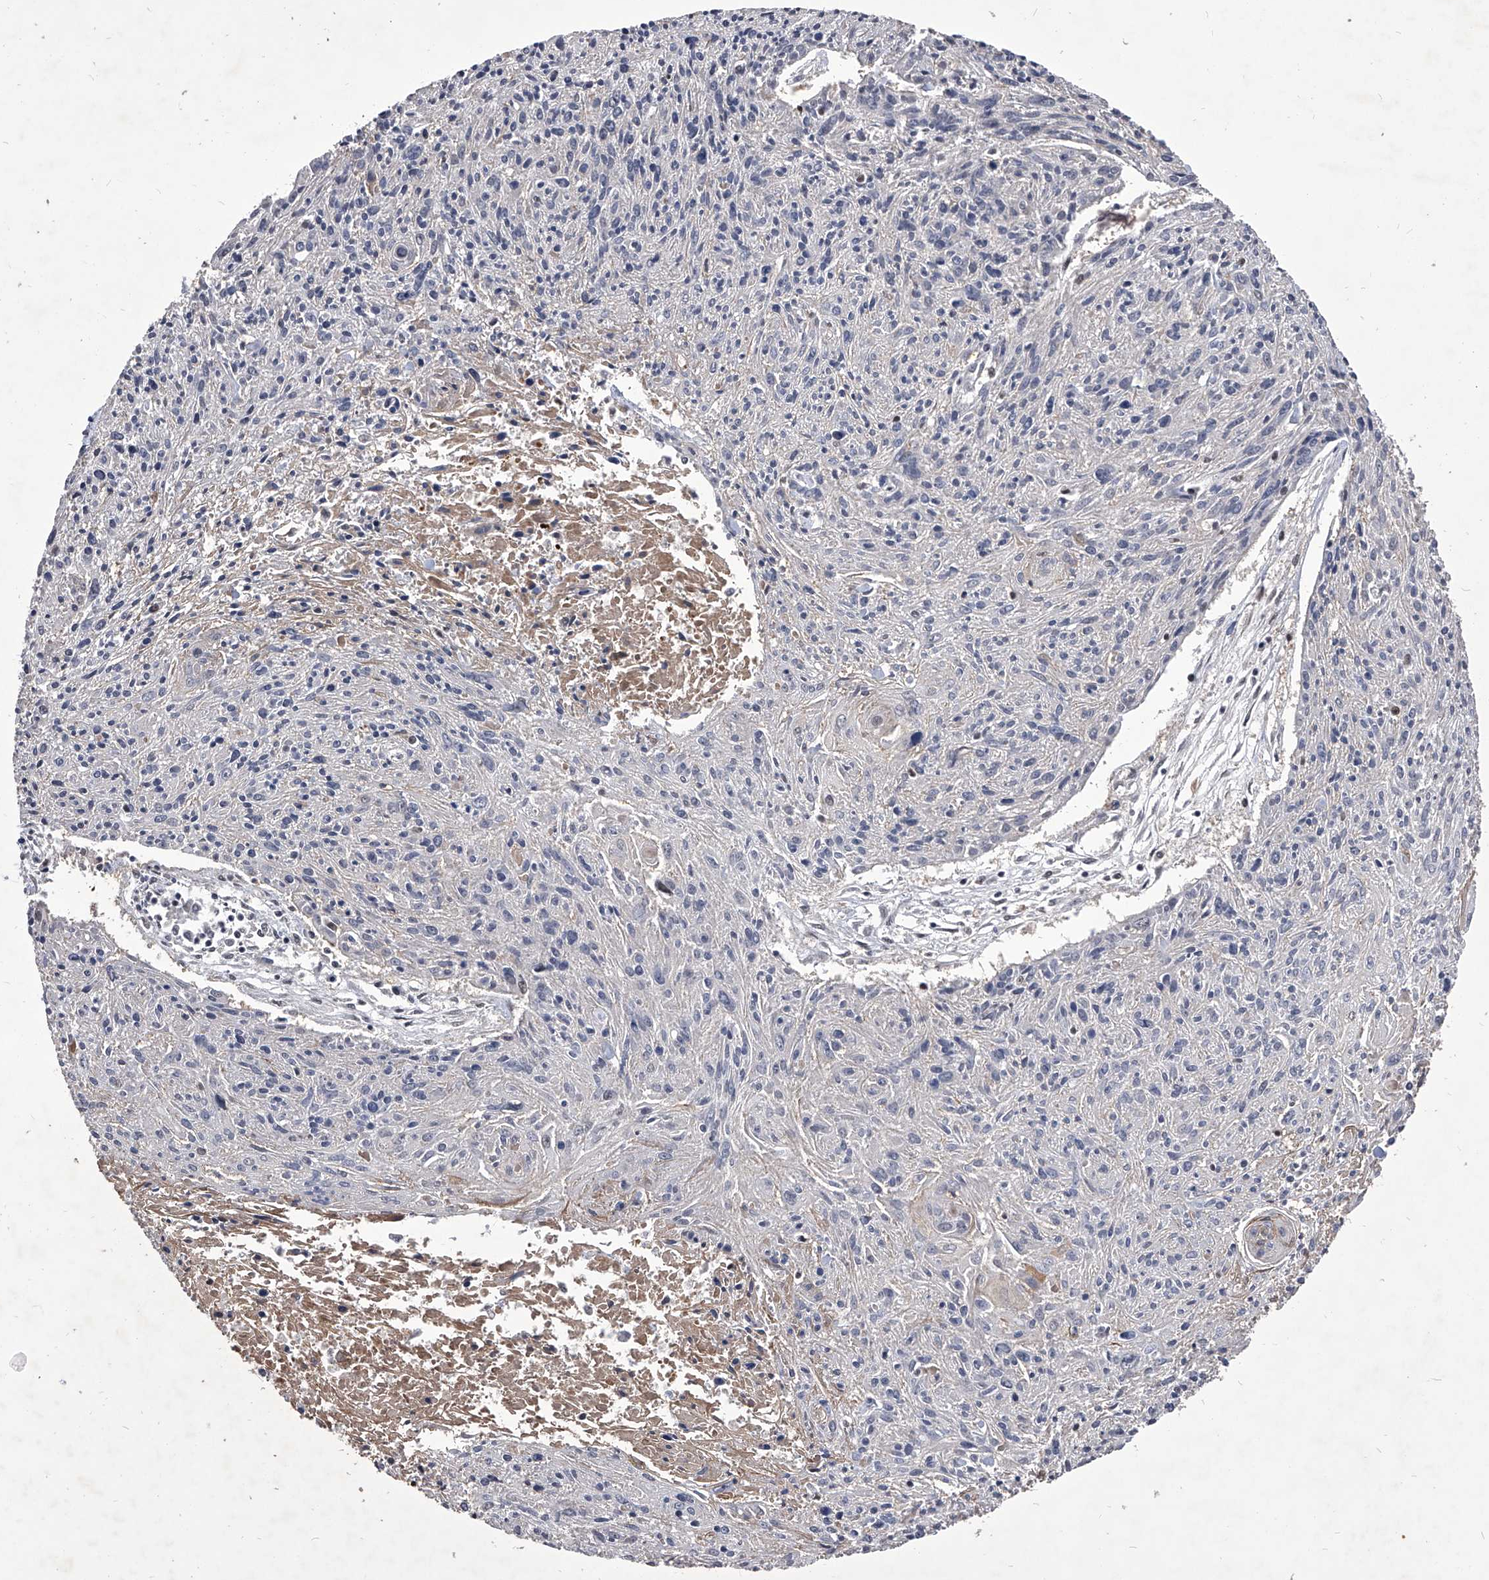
{"staining": {"intensity": "negative", "quantity": "none", "location": "none"}, "tissue": "cervical cancer", "cell_type": "Tumor cells", "image_type": "cancer", "snomed": [{"axis": "morphology", "description": "Squamous cell carcinoma, NOS"}, {"axis": "topography", "description": "Cervix"}], "caption": "Immunohistochemistry (IHC) of human cervical cancer reveals no expression in tumor cells.", "gene": "CMTR1", "patient": {"sex": "female", "age": 51}}